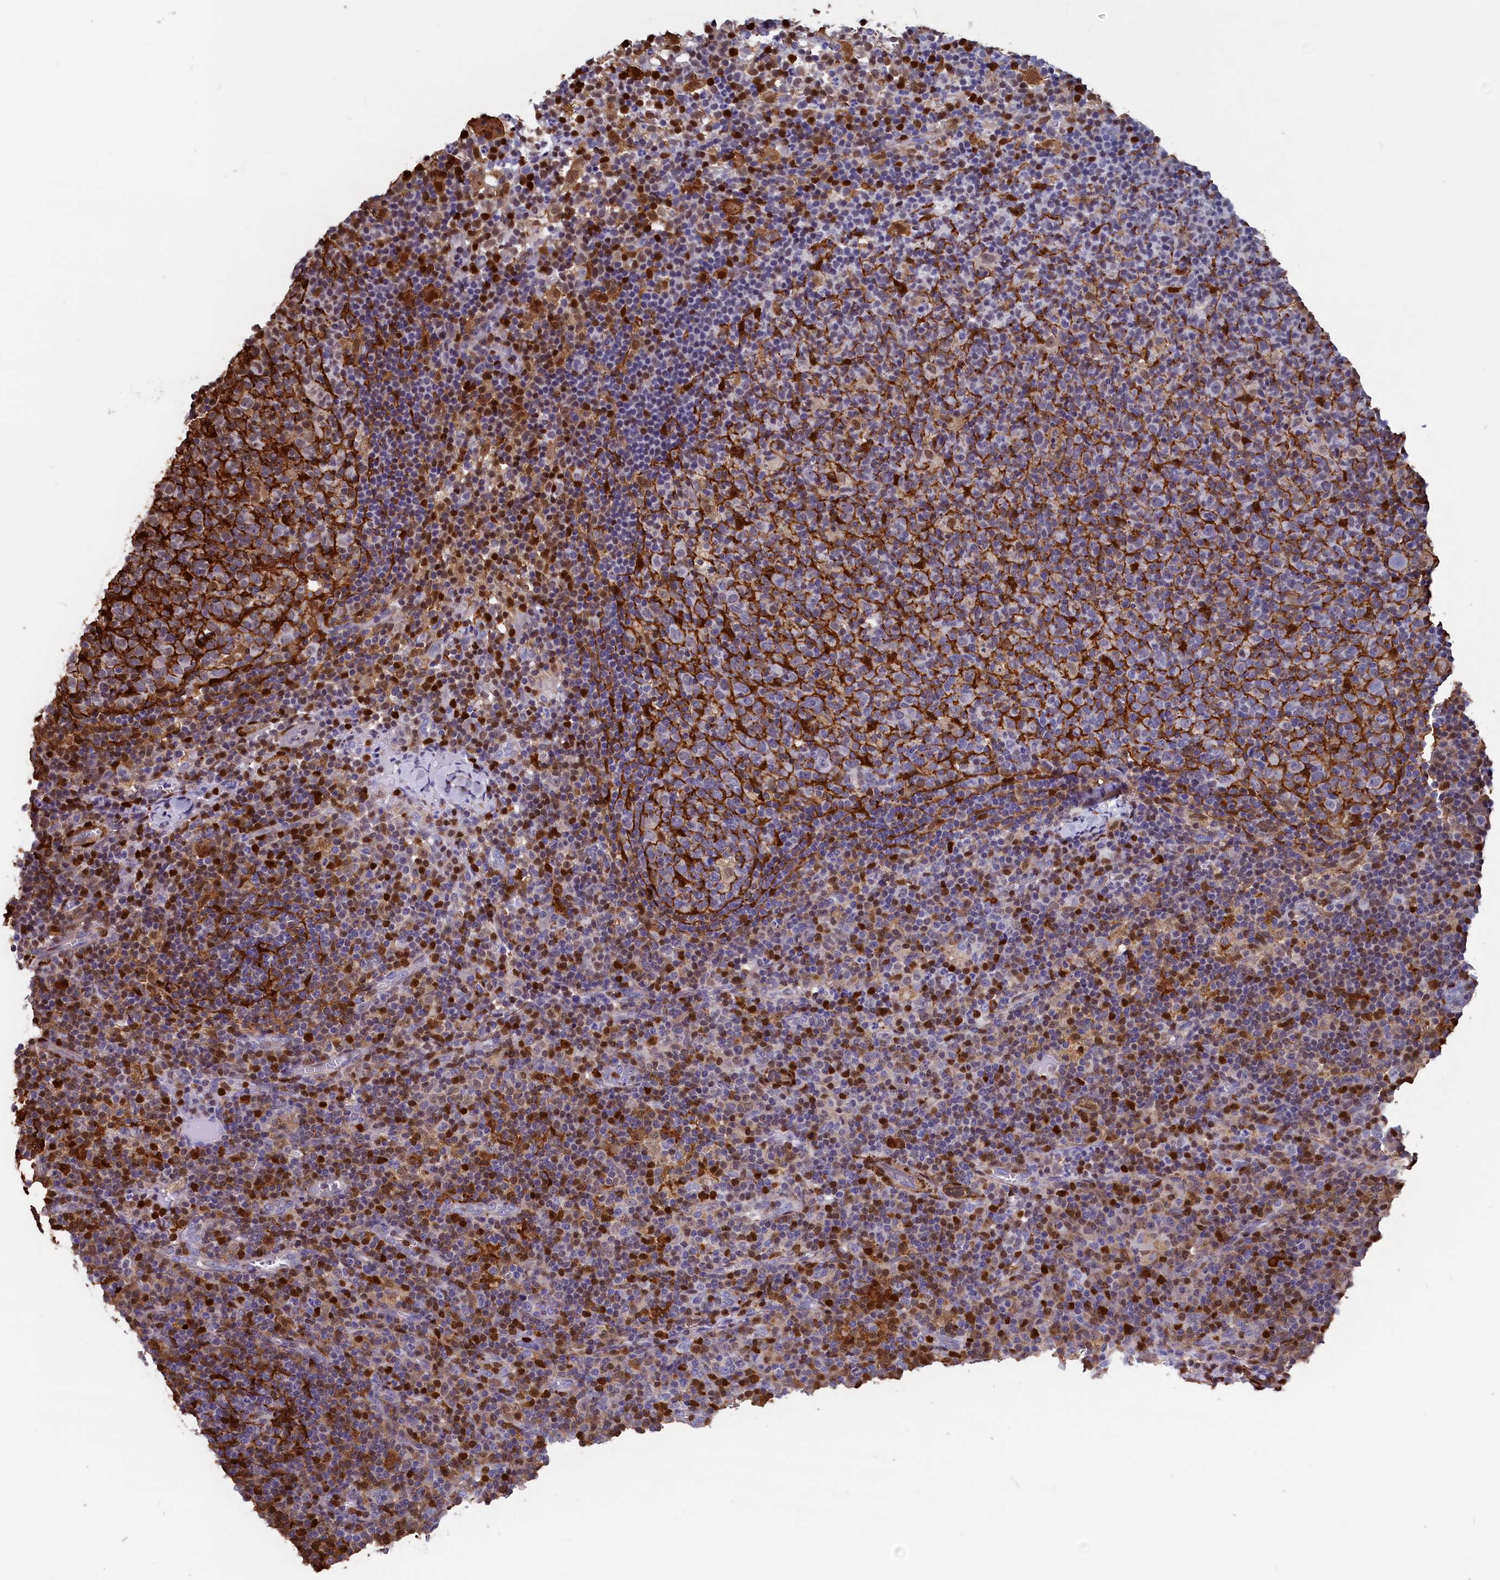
{"staining": {"intensity": "weak", "quantity": "<25%", "location": "nuclear"}, "tissue": "lymph node", "cell_type": "Germinal center cells", "image_type": "normal", "snomed": [{"axis": "morphology", "description": "Normal tissue, NOS"}, {"axis": "morphology", "description": "Inflammation, NOS"}, {"axis": "topography", "description": "Lymph node"}], "caption": "Human lymph node stained for a protein using IHC exhibits no positivity in germinal center cells.", "gene": "CRIP1", "patient": {"sex": "male", "age": 55}}